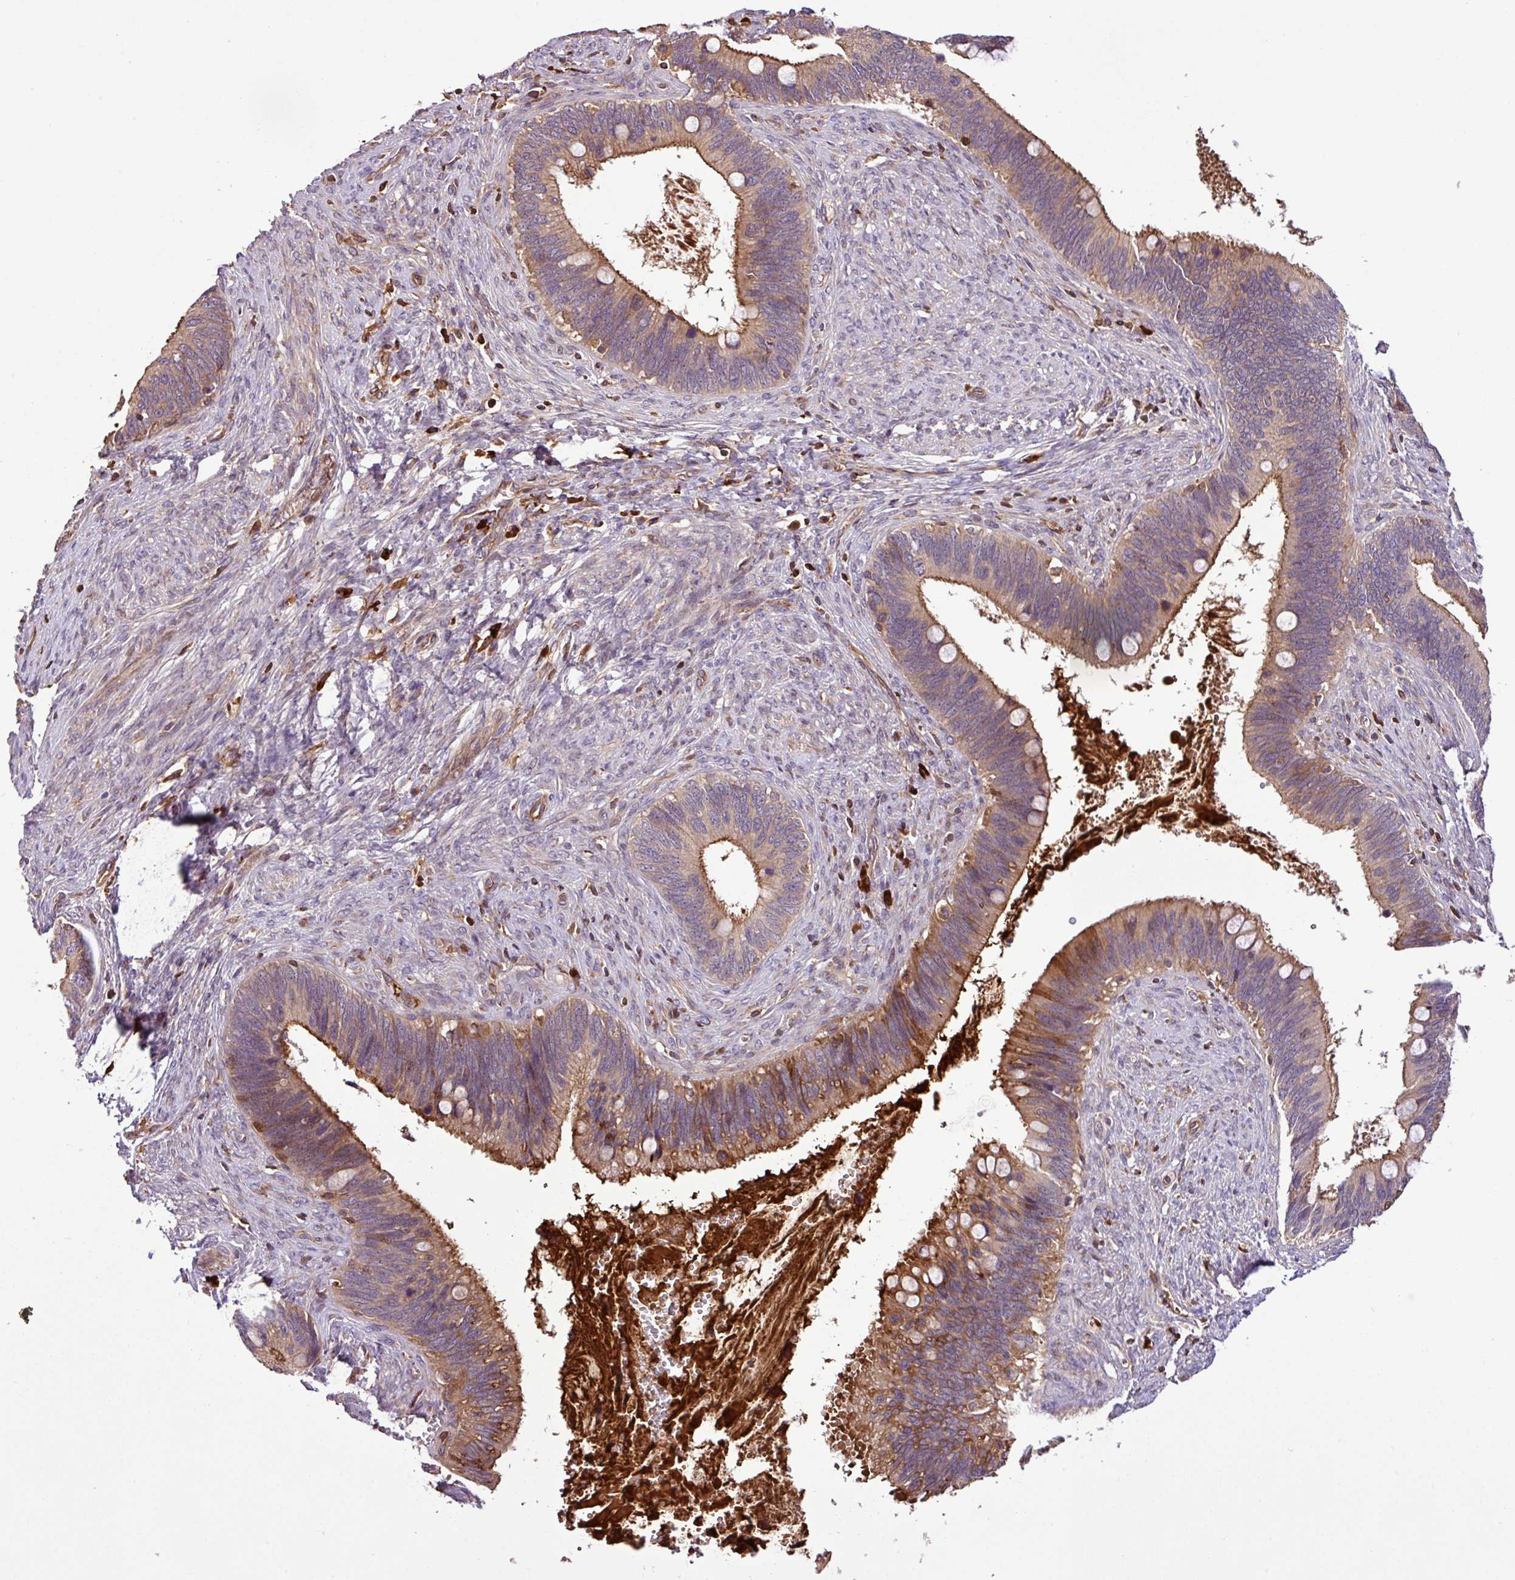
{"staining": {"intensity": "moderate", "quantity": "25%-75%", "location": "cytoplasmic/membranous"}, "tissue": "cervical cancer", "cell_type": "Tumor cells", "image_type": "cancer", "snomed": [{"axis": "morphology", "description": "Adenocarcinoma, NOS"}, {"axis": "topography", "description": "Cervix"}], "caption": "Human adenocarcinoma (cervical) stained with a protein marker displays moderate staining in tumor cells.", "gene": "ZNF266", "patient": {"sex": "female", "age": 42}}